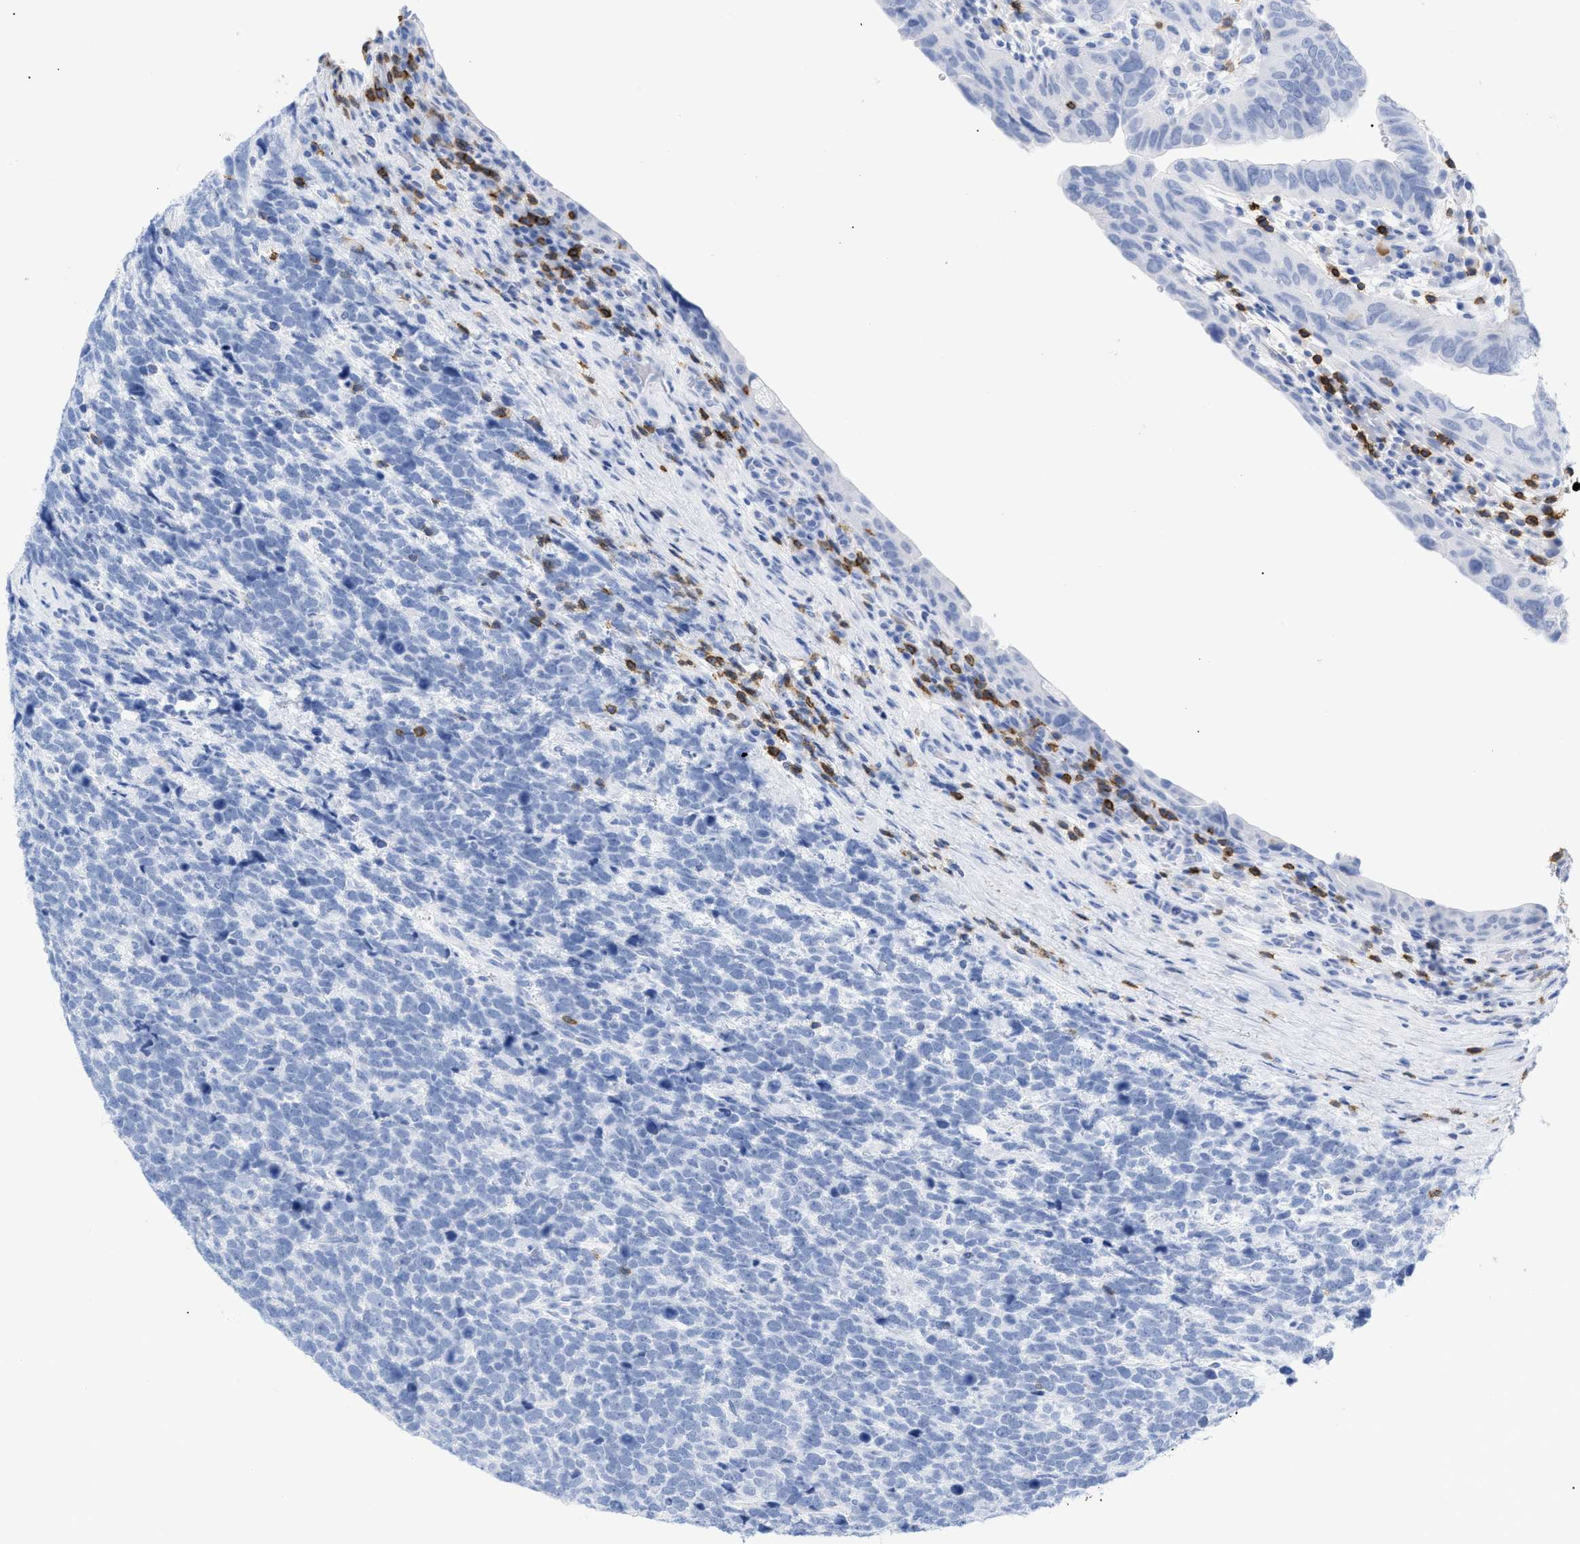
{"staining": {"intensity": "negative", "quantity": "none", "location": "none"}, "tissue": "urothelial cancer", "cell_type": "Tumor cells", "image_type": "cancer", "snomed": [{"axis": "morphology", "description": "Urothelial carcinoma, High grade"}, {"axis": "topography", "description": "Urinary bladder"}], "caption": "The image demonstrates no significant positivity in tumor cells of urothelial cancer. The staining was performed using DAB to visualize the protein expression in brown, while the nuclei were stained in blue with hematoxylin (Magnification: 20x).", "gene": "CD5", "patient": {"sex": "female", "age": 82}}